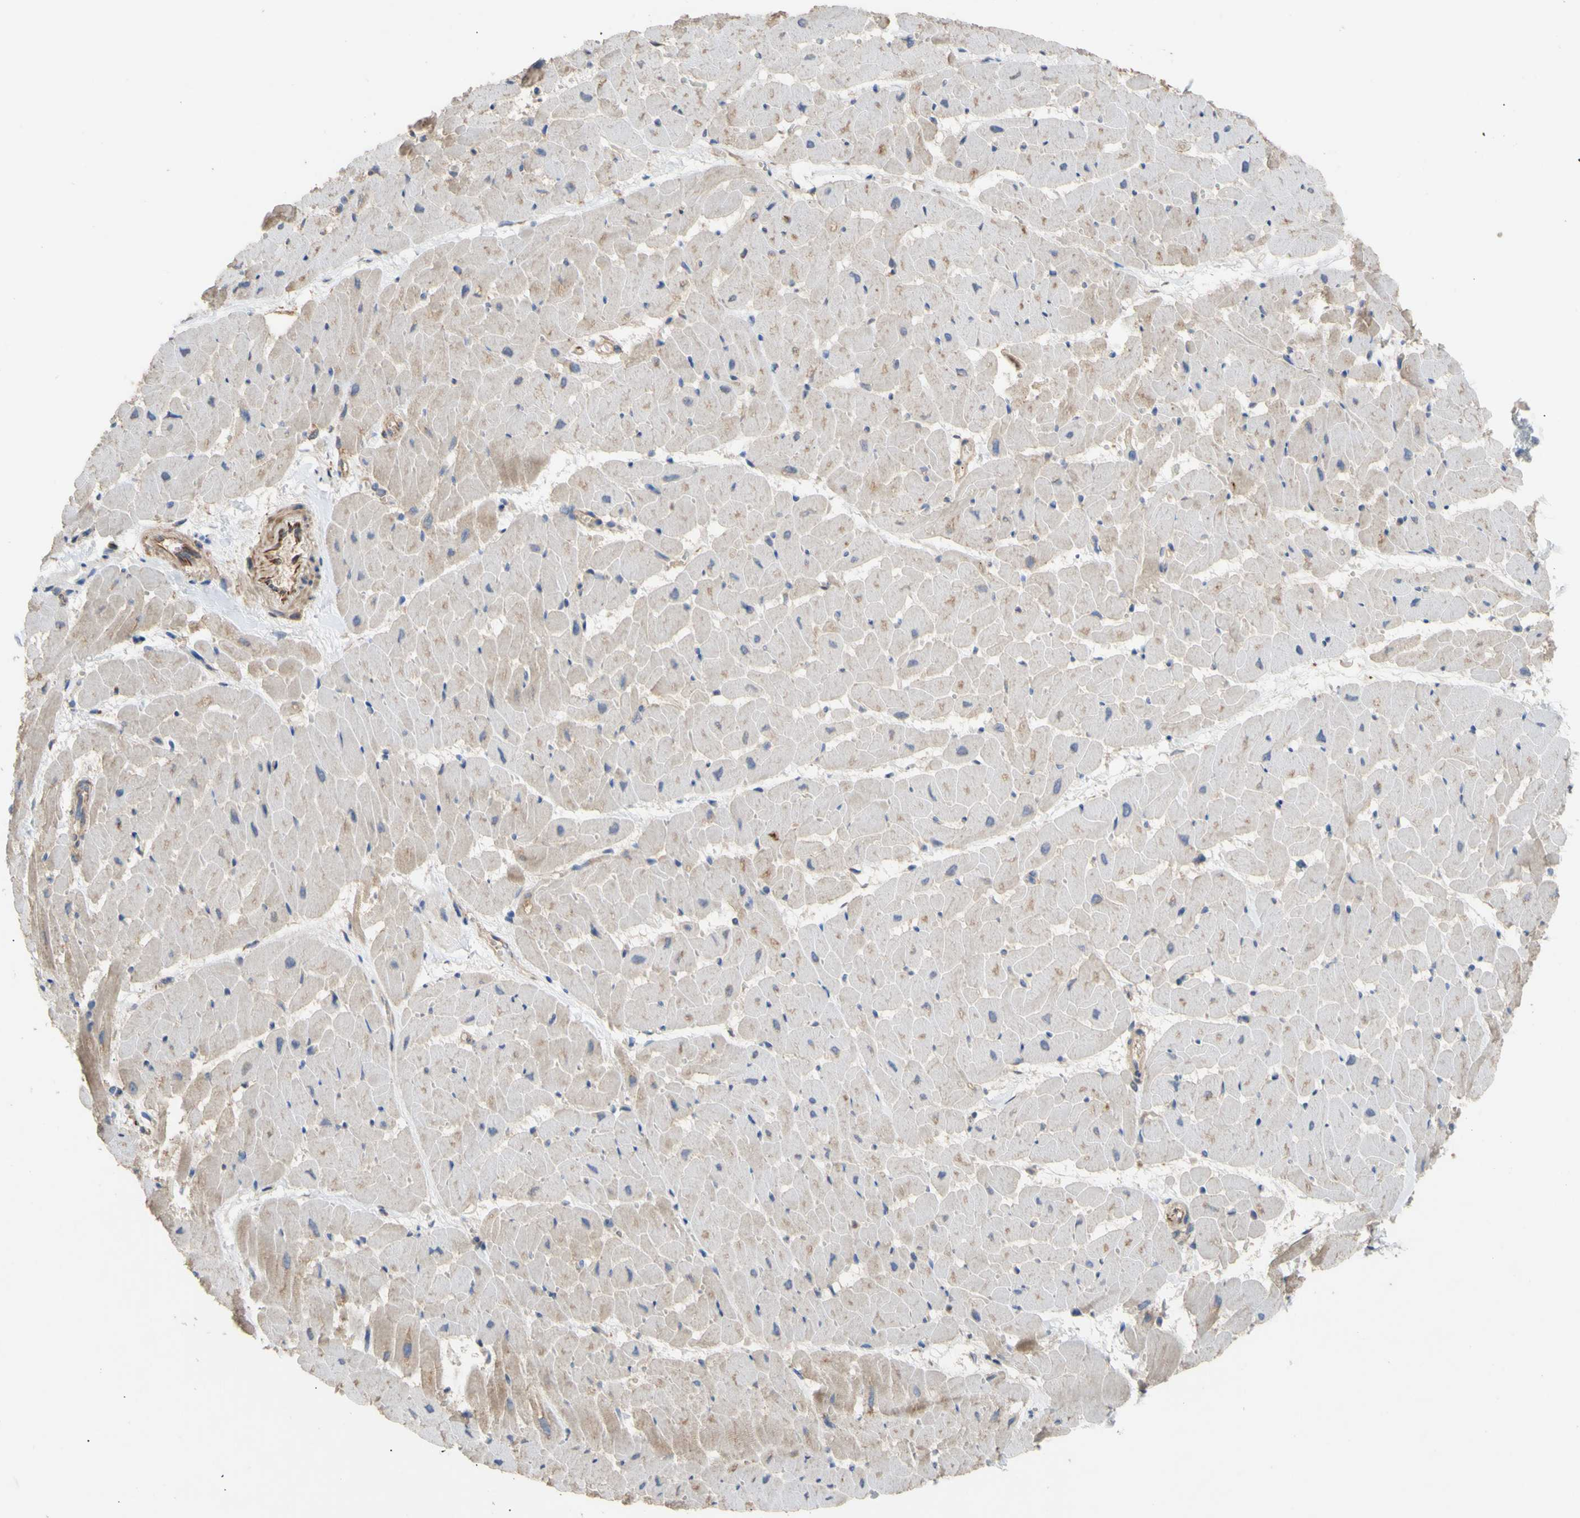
{"staining": {"intensity": "weak", "quantity": "25%-75%", "location": "cytoplasmic/membranous"}, "tissue": "heart muscle", "cell_type": "Cardiomyocytes", "image_type": "normal", "snomed": [{"axis": "morphology", "description": "Normal tissue, NOS"}, {"axis": "topography", "description": "Heart"}], "caption": "A brown stain shows weak cytoplasmic/membranous positivity of a protein in cardiomyocytes of normal heart muscle. The protein of interest is shown in brown color, while the nuclei are stained blue.", "gene": "EIF2S3", "patient": {"sex": "female", "age": 19}}